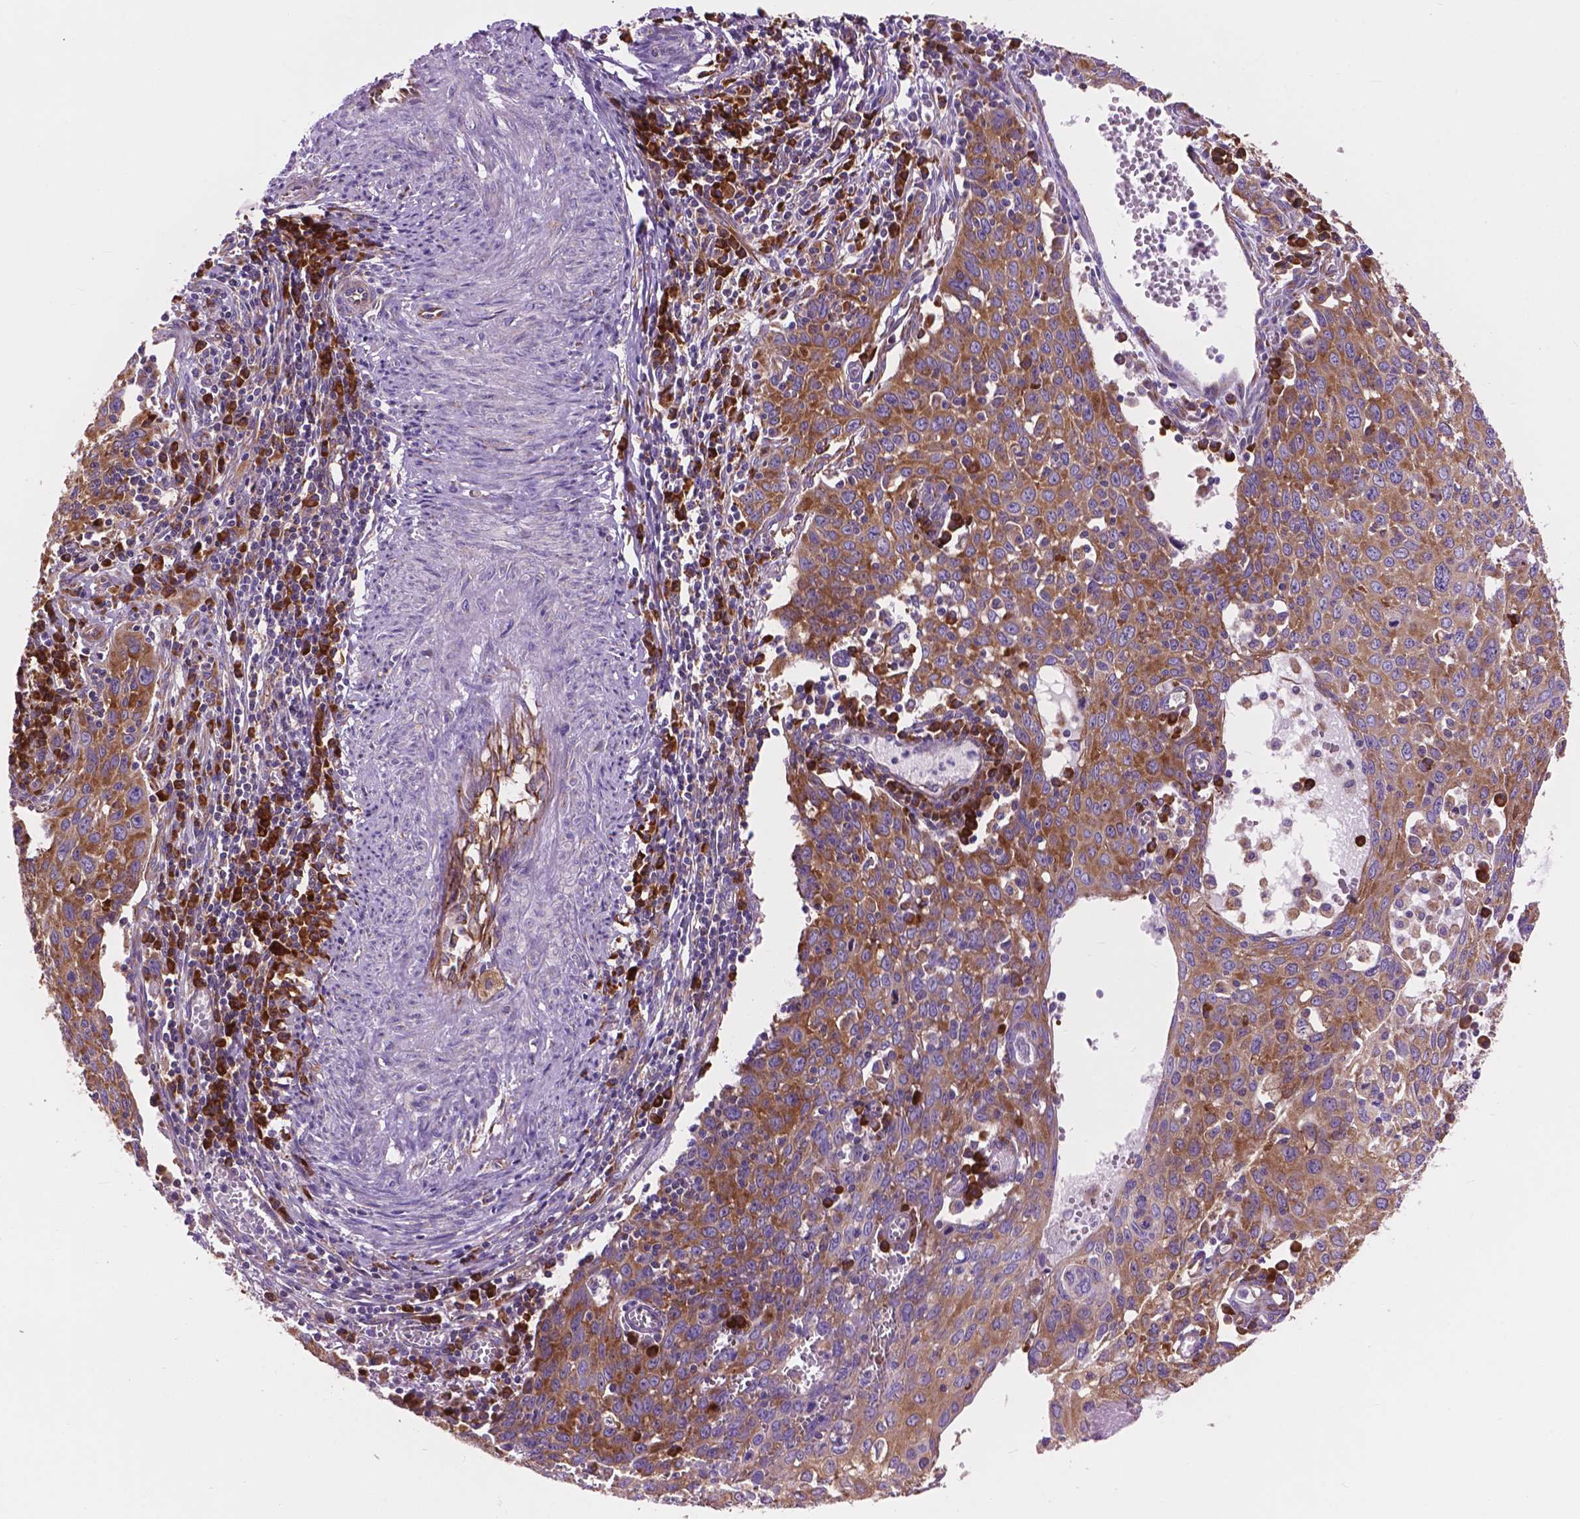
{"staining": {"intensity": "moderate", "quantity": ">75%", "location": "cytoplasmic/membranous"}, "tissue": "cervical cancer", "cell_type": "Tumor cells", "image_type": "cancer", "snomed": [{"axis": "morphology", "description": "Squamous cell carcinoma, NOS"}, {"axis": "topography", "description": "Cervix"}], "caption": "High-magnification brightfield microscopy of squamous cell carcinoma (cervical) stained with DAB (brown) and counterstained with hematoxylin (blue). tumor cells exhibit moderate cytoplasmic/membranous expression is identified in about>75% of cells.", "gene": "RPL37A", "patient": {"sex": "female", "age": 38}}